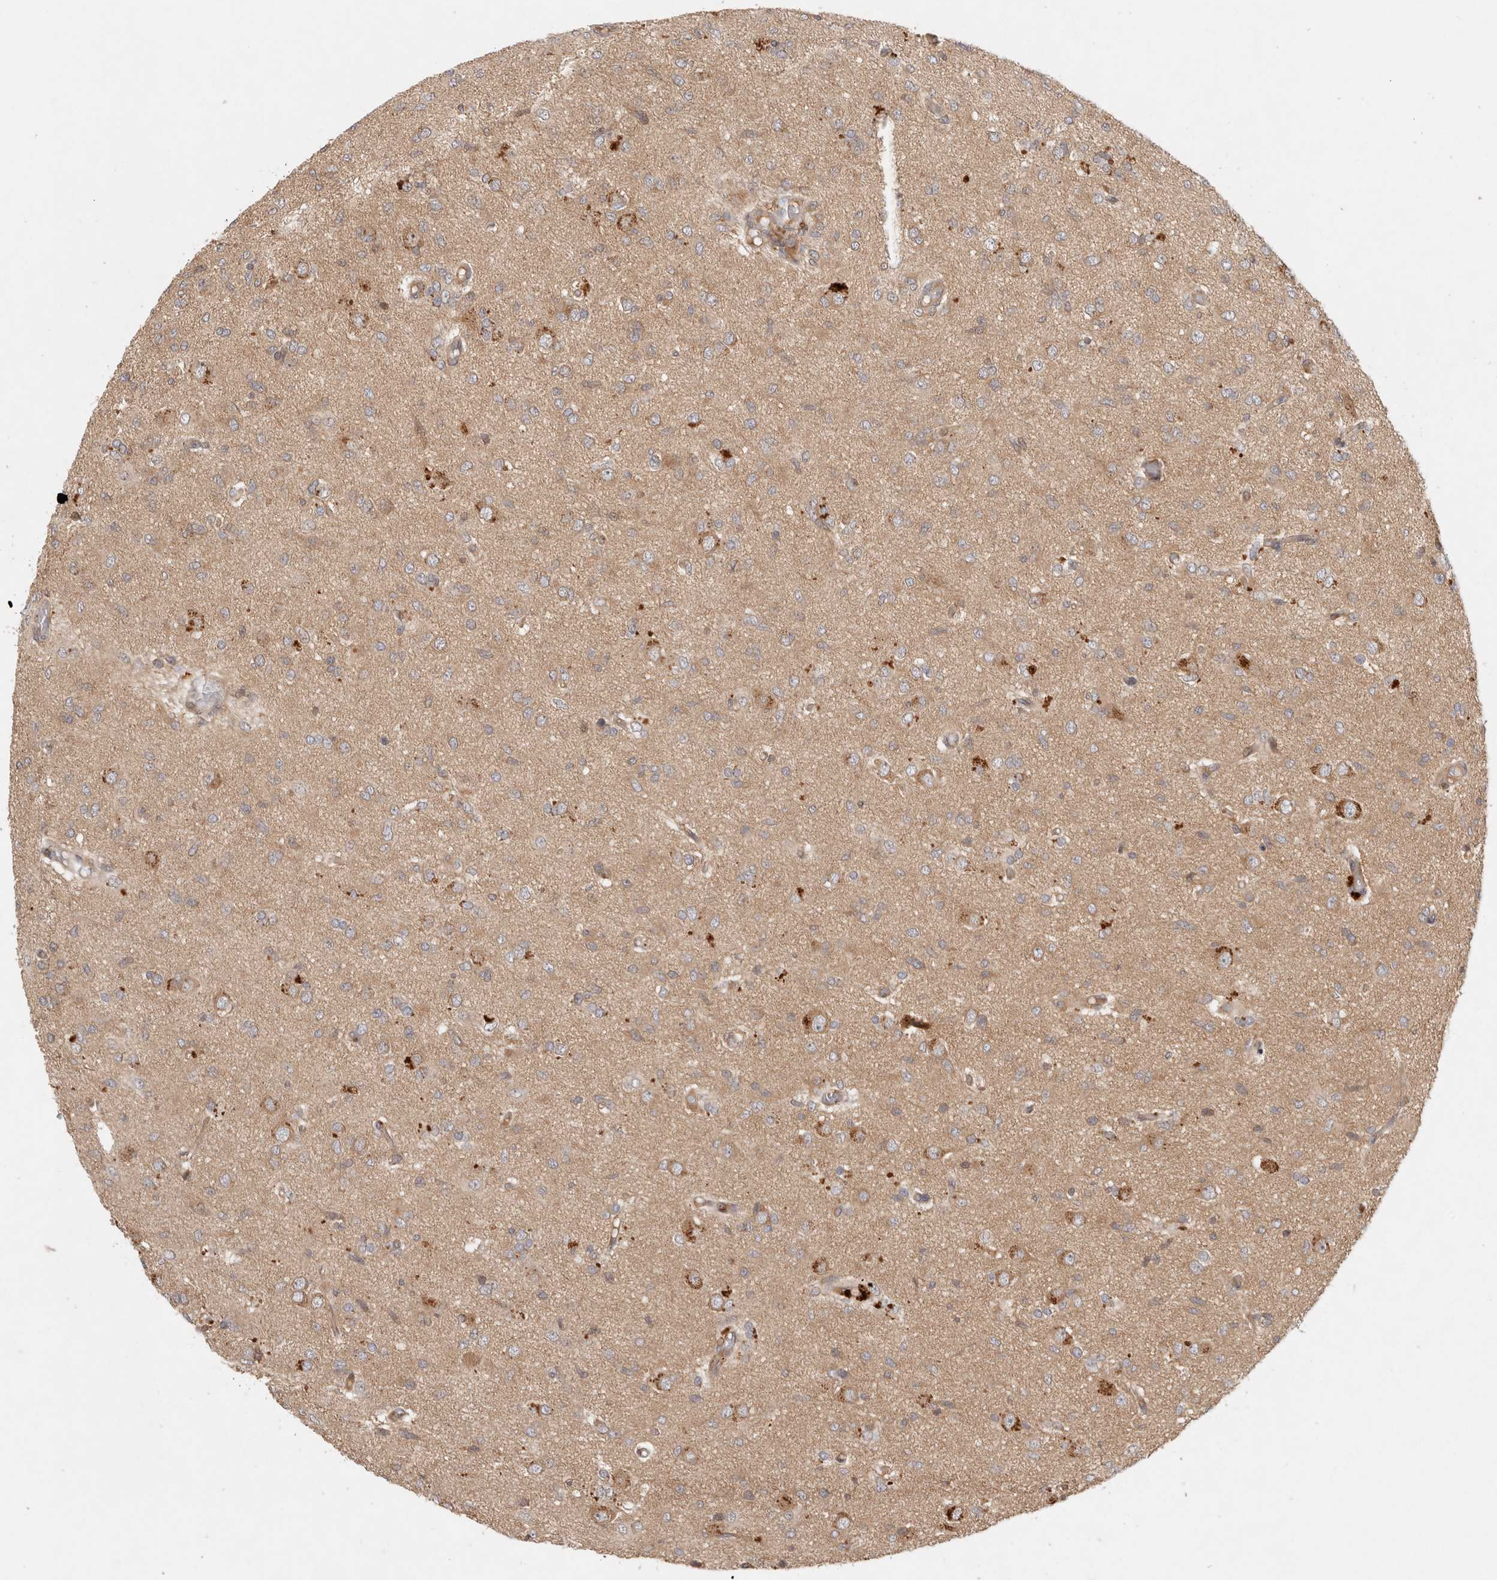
{"staining": {"intensity": "weak", "quantity": ">75%", "location": "cytoplasmic/membranous"}, "tissue": "glioma", "cell_type": "Tumor cells", "image_type": "cancer", "snomed": [{"axis": "morphology", "description": "Glioma, malignant, High grade"}, {"axis": "topography", "description": "Brain"}], "caption": "Immunohistochemical staining of malignant glioma (high-grade) shows low levels of weak cytoplasmic/membranous staining in about >75% of tumor cells.", "gene": "HTT", "patient": {"sex": "female", "age": 59}}